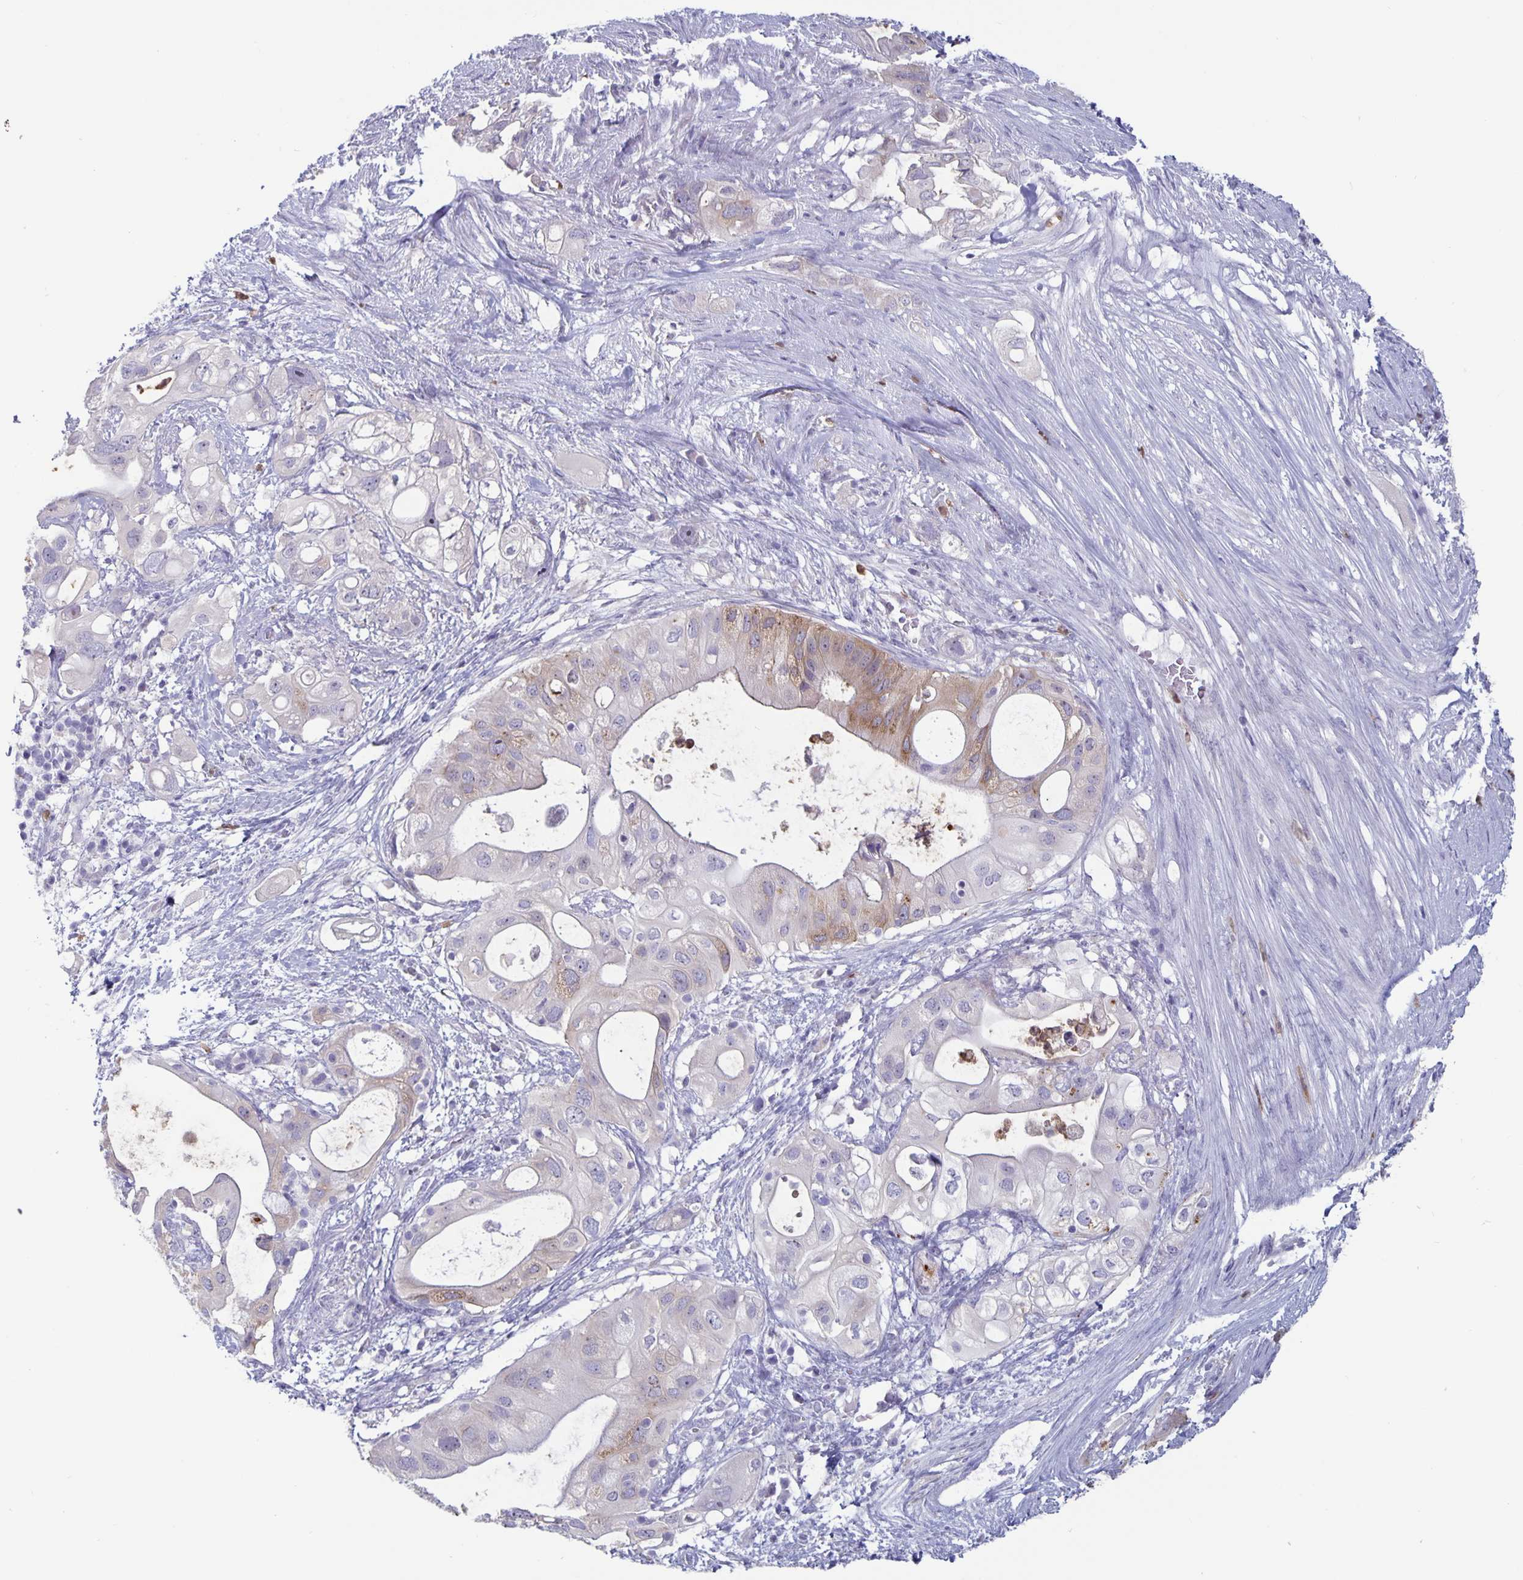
{"staining": {"intensity": "moderate", "quantity": "25%-75%", "location": "cytoplasmic/membranous"}, "tissue": "pancreatic cancer", "cell_type": "Tumor cells", "image_type": "cancer", "snomed": [{"axis": "morphology", "description": "Adenocarcinoma, NOS"}, {"axis": "topography", "description": "Pancreas"}], "caption": "A photomicrograph showing moderate cytoplasmic/membranous staining in about 25%-75% of tumor cells in adenocarcinoma (pancreatic), as visualized by brown immunohistochemical staining.", "gene": "PLCB3", "patient": {"sex": "female", "age": 72}}